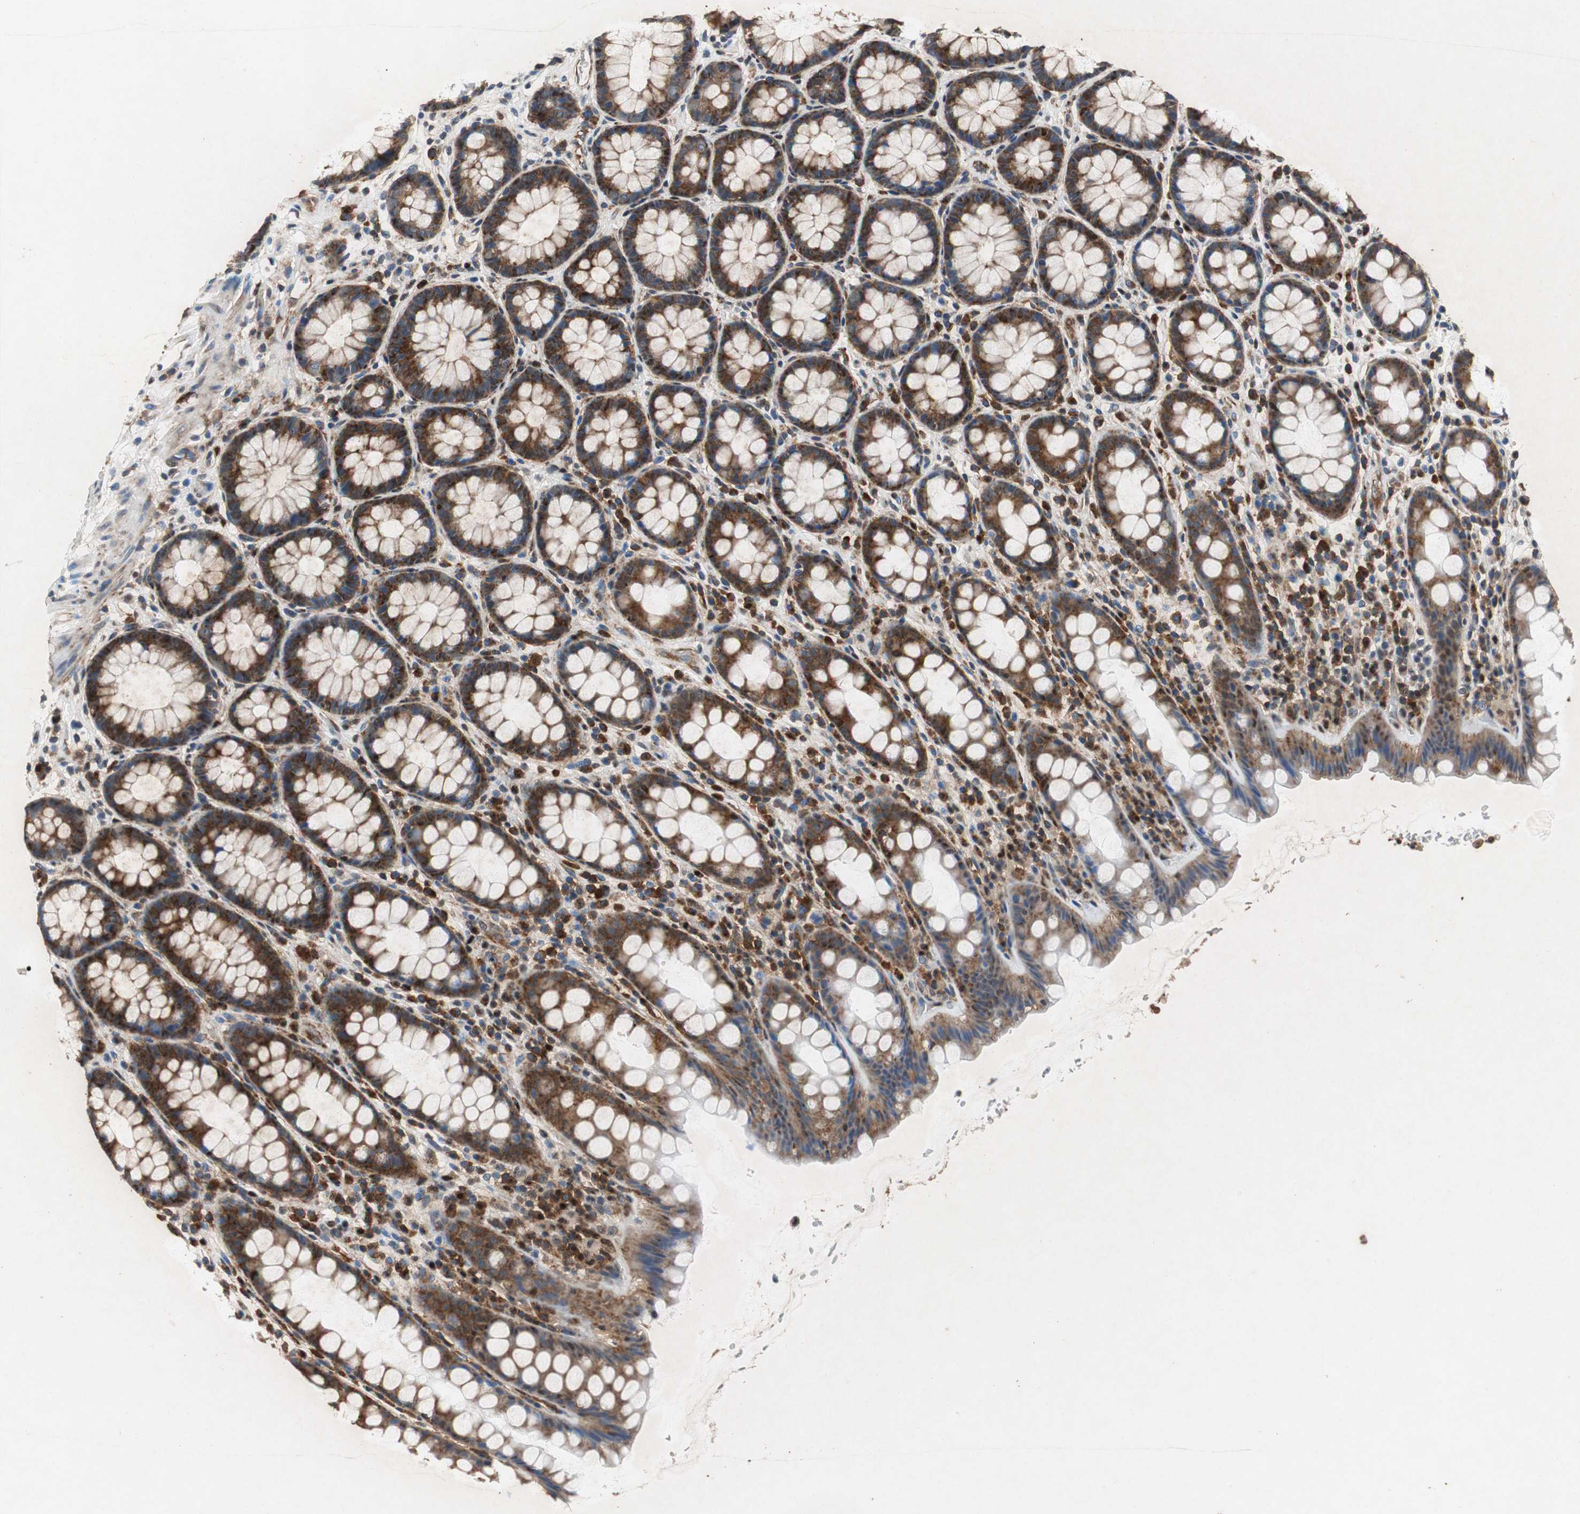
{"staining": {"intensity": "strong", "quantity": ">75%", "location": "cytoplasmic/membranous"}, "tissue": "rectum", "cell_type": "Glandular cells", "image_type": "normal", "snomed": [{"axis": "morphology", "description": "Normal tissue, NOS"}, {"axis": "topography", "description": "Rectum"}], "caption": "A high-resolution micrograph shows immunohistochemistry staining of benign rectum, which shows strong cytoplasmic/membranous staining in about >75% of glandular cells.", "gene": "RPL35", "patient": {"sex": "male", "age": 92}}